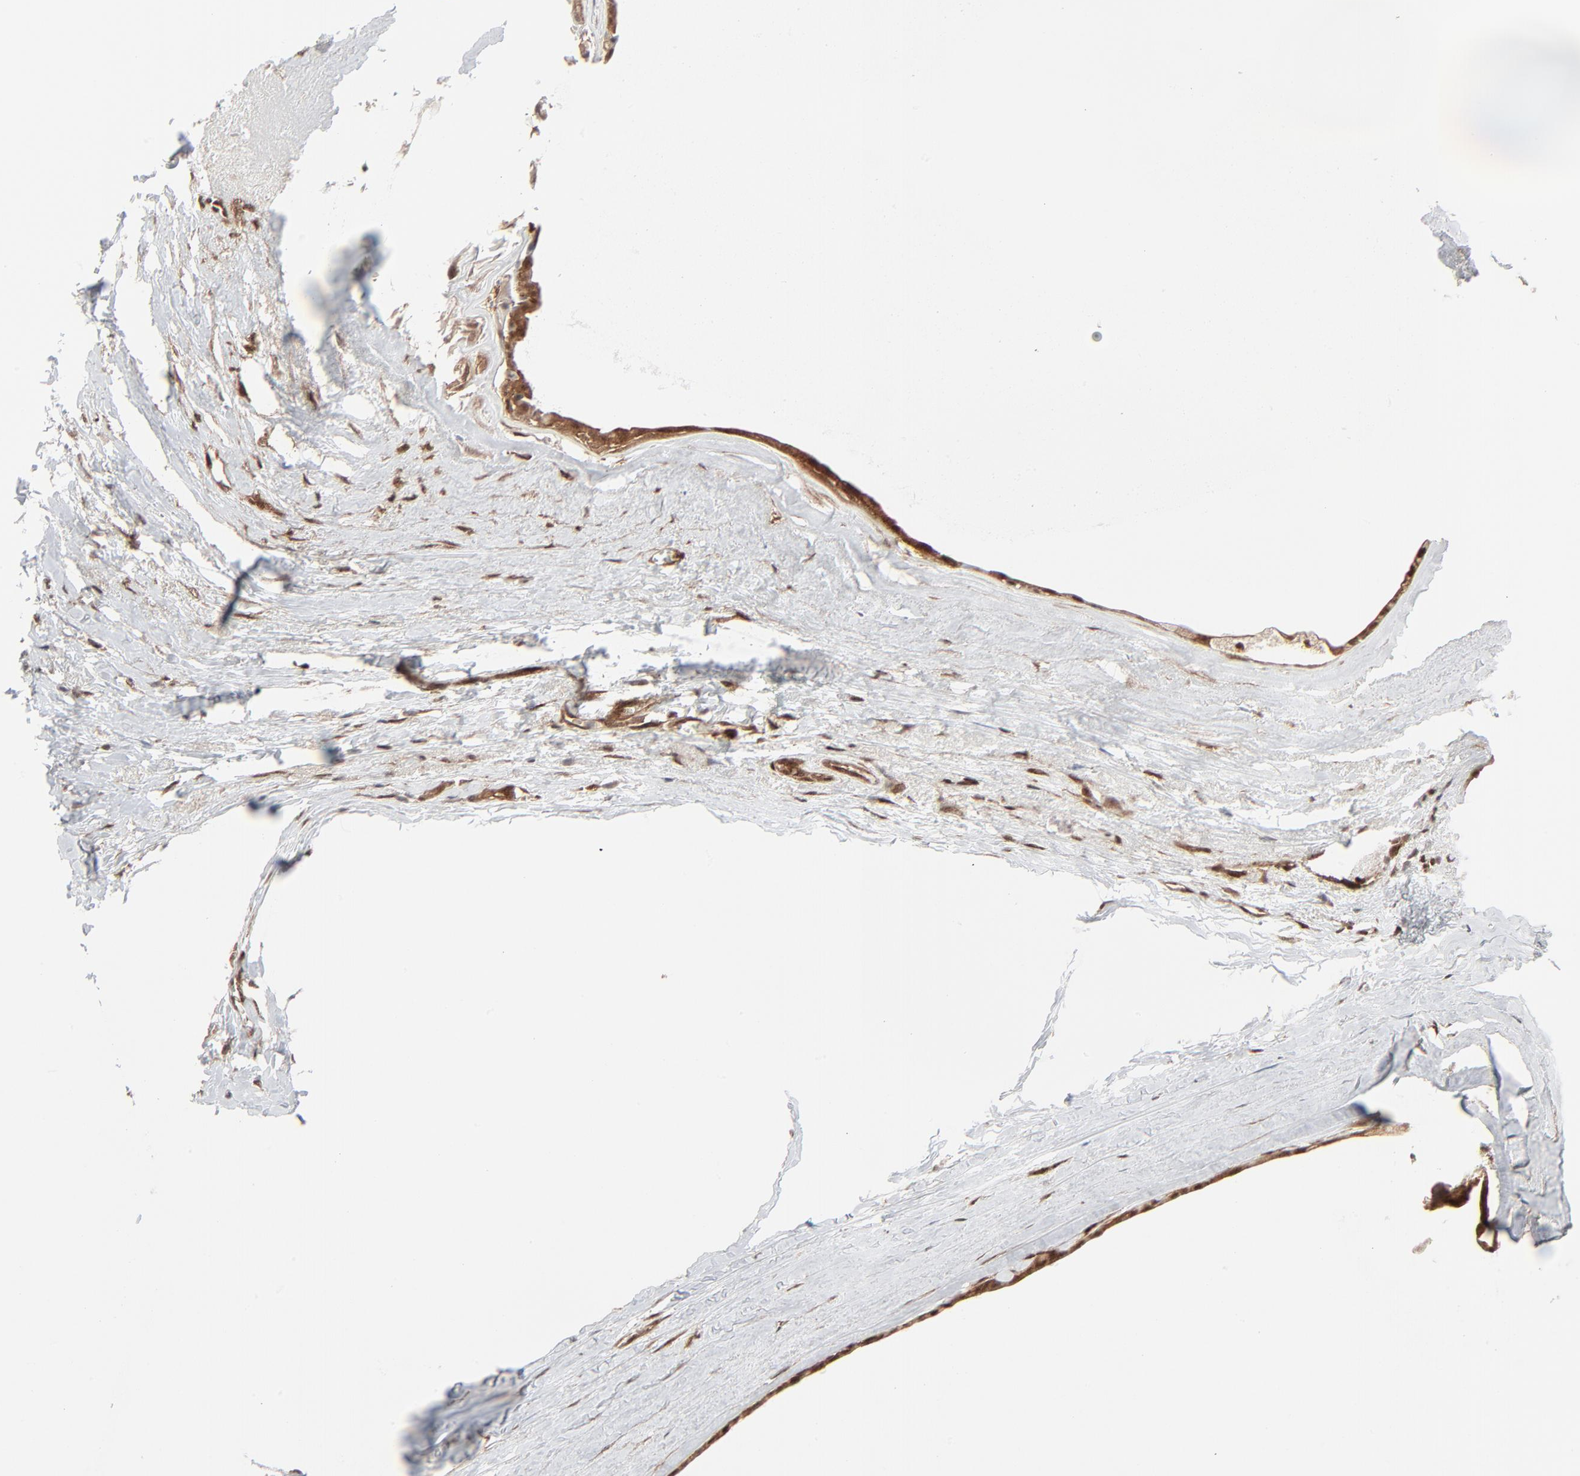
{"staining": {"intensity": "strong", "quantity": ">75%", "location": "cytoplasmic/membranous,nuclear"}, "tissue": "breast cancer", "cell_type": "Tumor cells", "image_type": "cancer", "snomed": [{"axis": "morphology", "description": "Duct carcinoma"}, {"axis": "topography", "description": "Breast"}], "caption": "A high amount of strong cytoplasmic/membranous and nuclear positivity is appreciated in approximately >75% of tumor cells in intraductal carcinoma (breast) tissue.", "gene": "AKT1", "patient": {"sex": "female", "age": 54}}